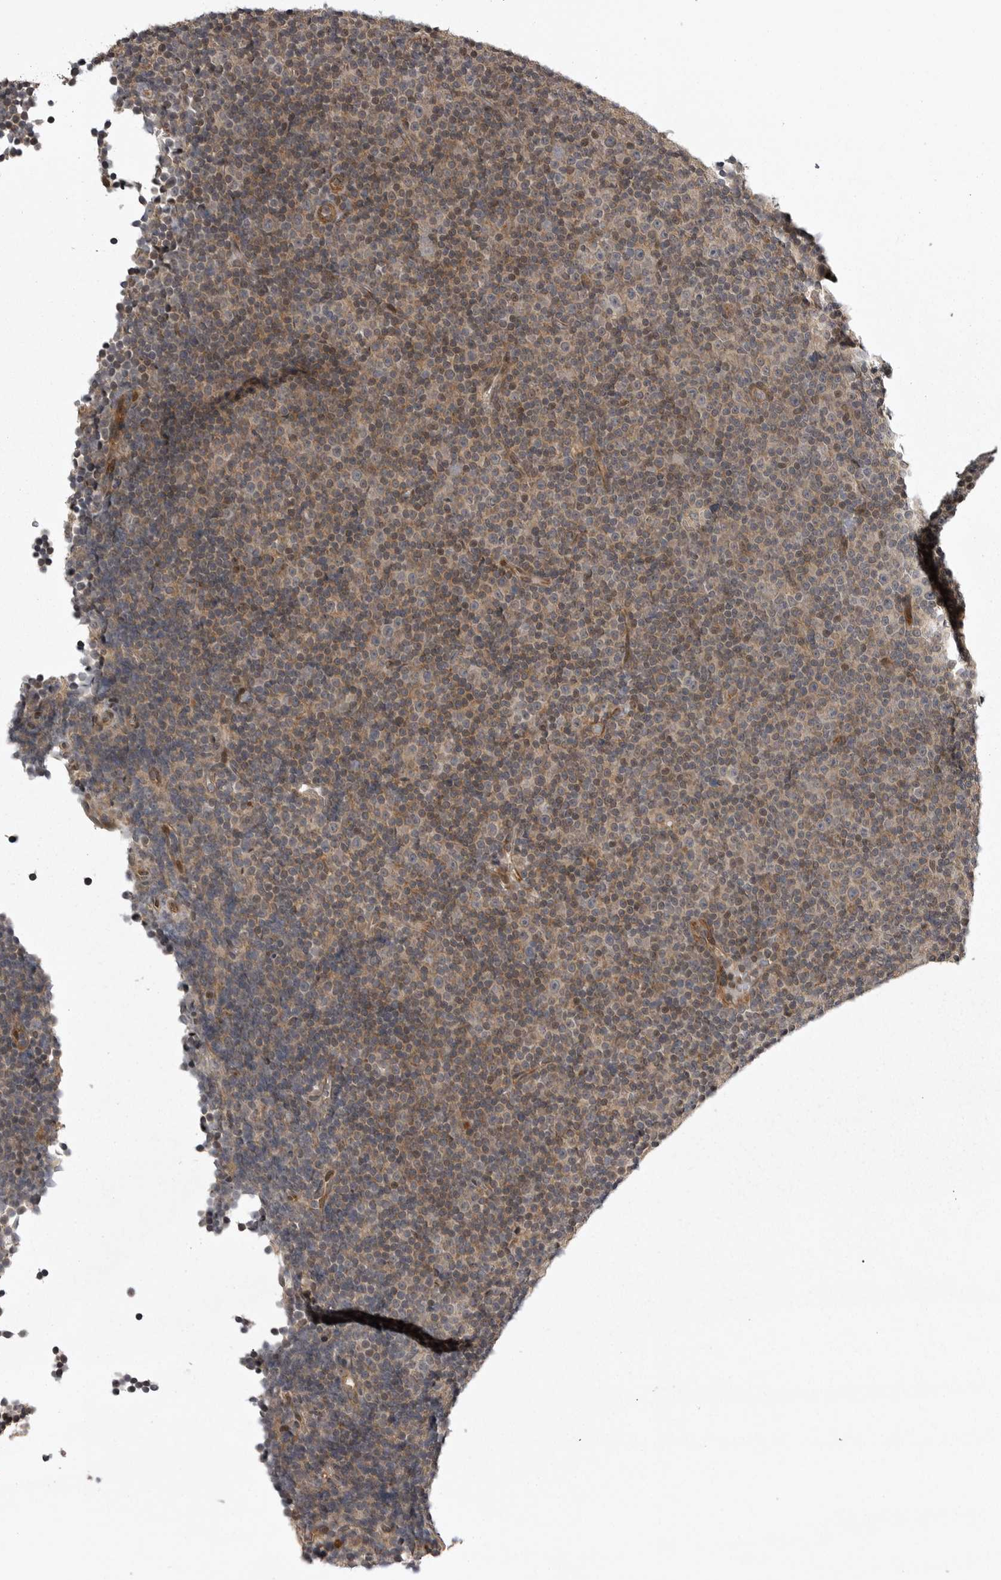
{"staining": {"intensity": "moderate", "quantity": "<25%", "location": "nuclear"}, "tissue": "lymphoma", "cell_type": "Tumor cells", "image_type": "cancer", "snomed": [{"axis": "morphology", "description": "Malignant lymphoma, non-Hodgkin's type, Low grade"}, {"axis": "topography", "description": "Lymph node"}], "caption": "Protein analysis of malignant lymphoma, non-Hodgkin's type (low-grade) tissue shows moderate nuclear positivity in about <25% of tumor cells. (brown staining indicates protein expression, while blue staining denotes nuclei).", "gene": "SNX16", "patient": {"sex": "female", "age": 67}}